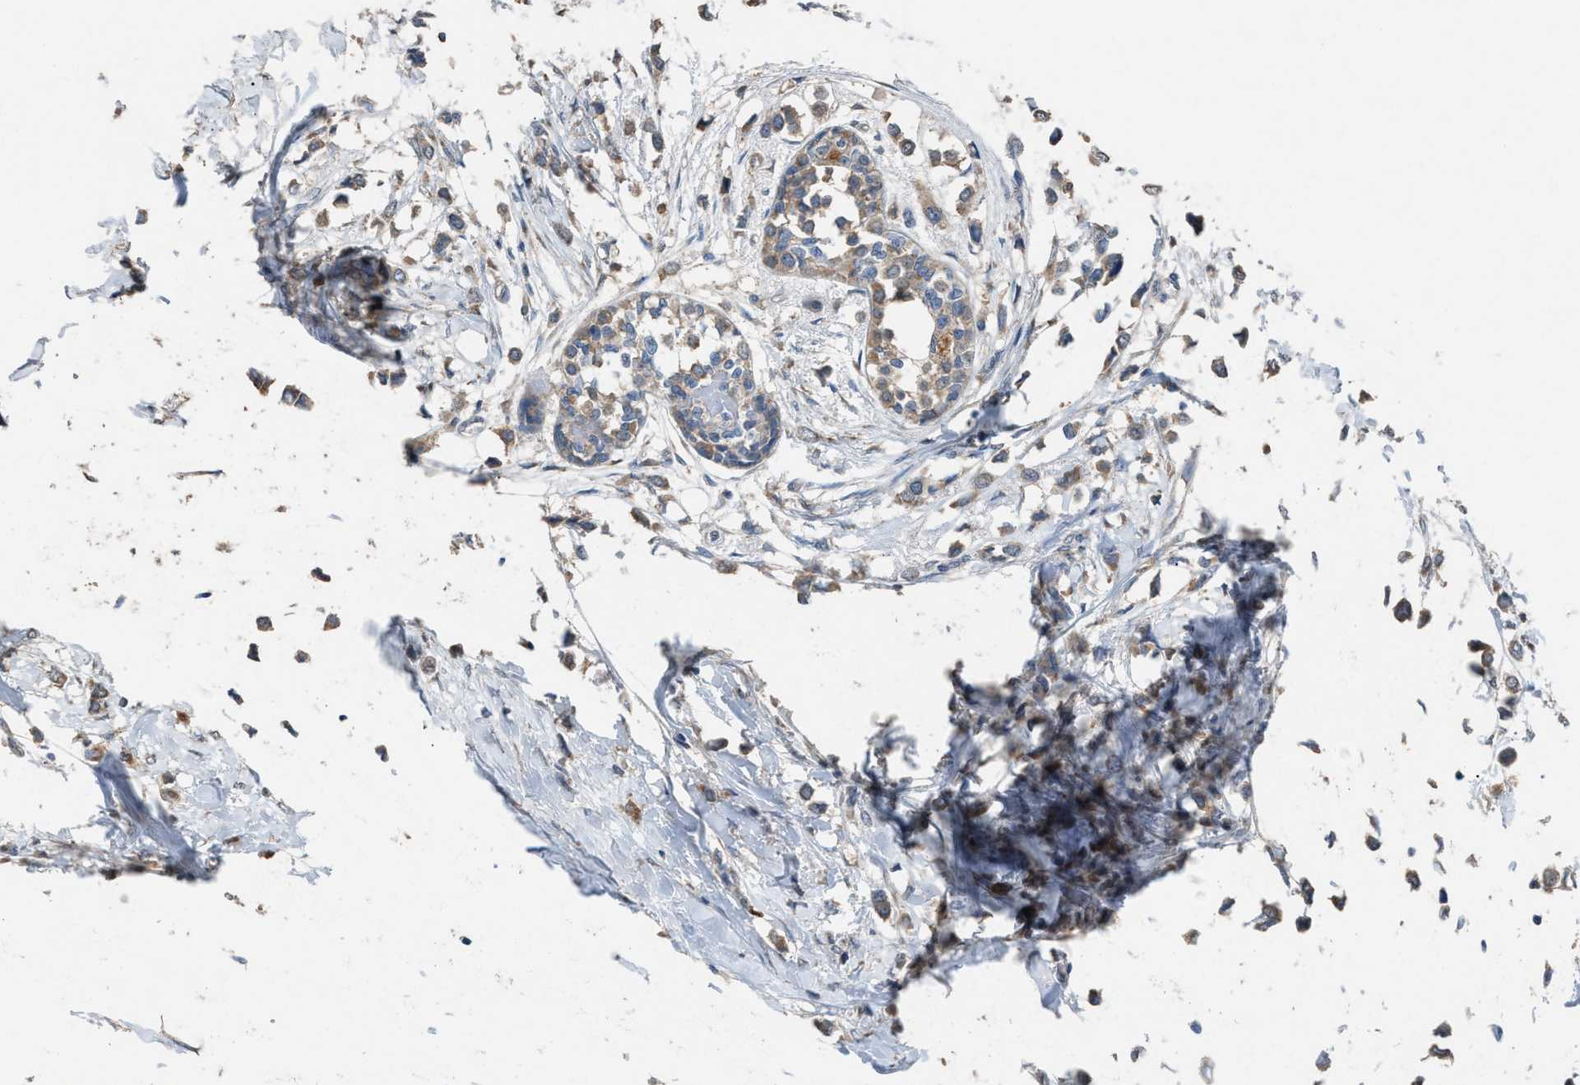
{"staining": {"intensity": "weak", "quantity": ">75%", "location": "cytoplasmic/membranous"}, "tissue": "breast cancer", "cell_type": "Tumor cells", "image_type": "cancer", "snomed": [{"axis": "morphology", "description": "Lobular carcinoma"}, {"axis": "topography", "description": "Breast"}], "caption": "Immunohistochemical staining of breast cancer (lobular carcinoma) demonstrates weak cytoplasmic/membranous protein expression in approximately >75% of tumor cells. Using DAB (3,3'-diaminobenzidine) (brown) and hematoxylin (blue) stains, captured at high magnification using brightfield microscopy.", "gene": "TPK1", "patient": {"sex": "female", "age": 51}}